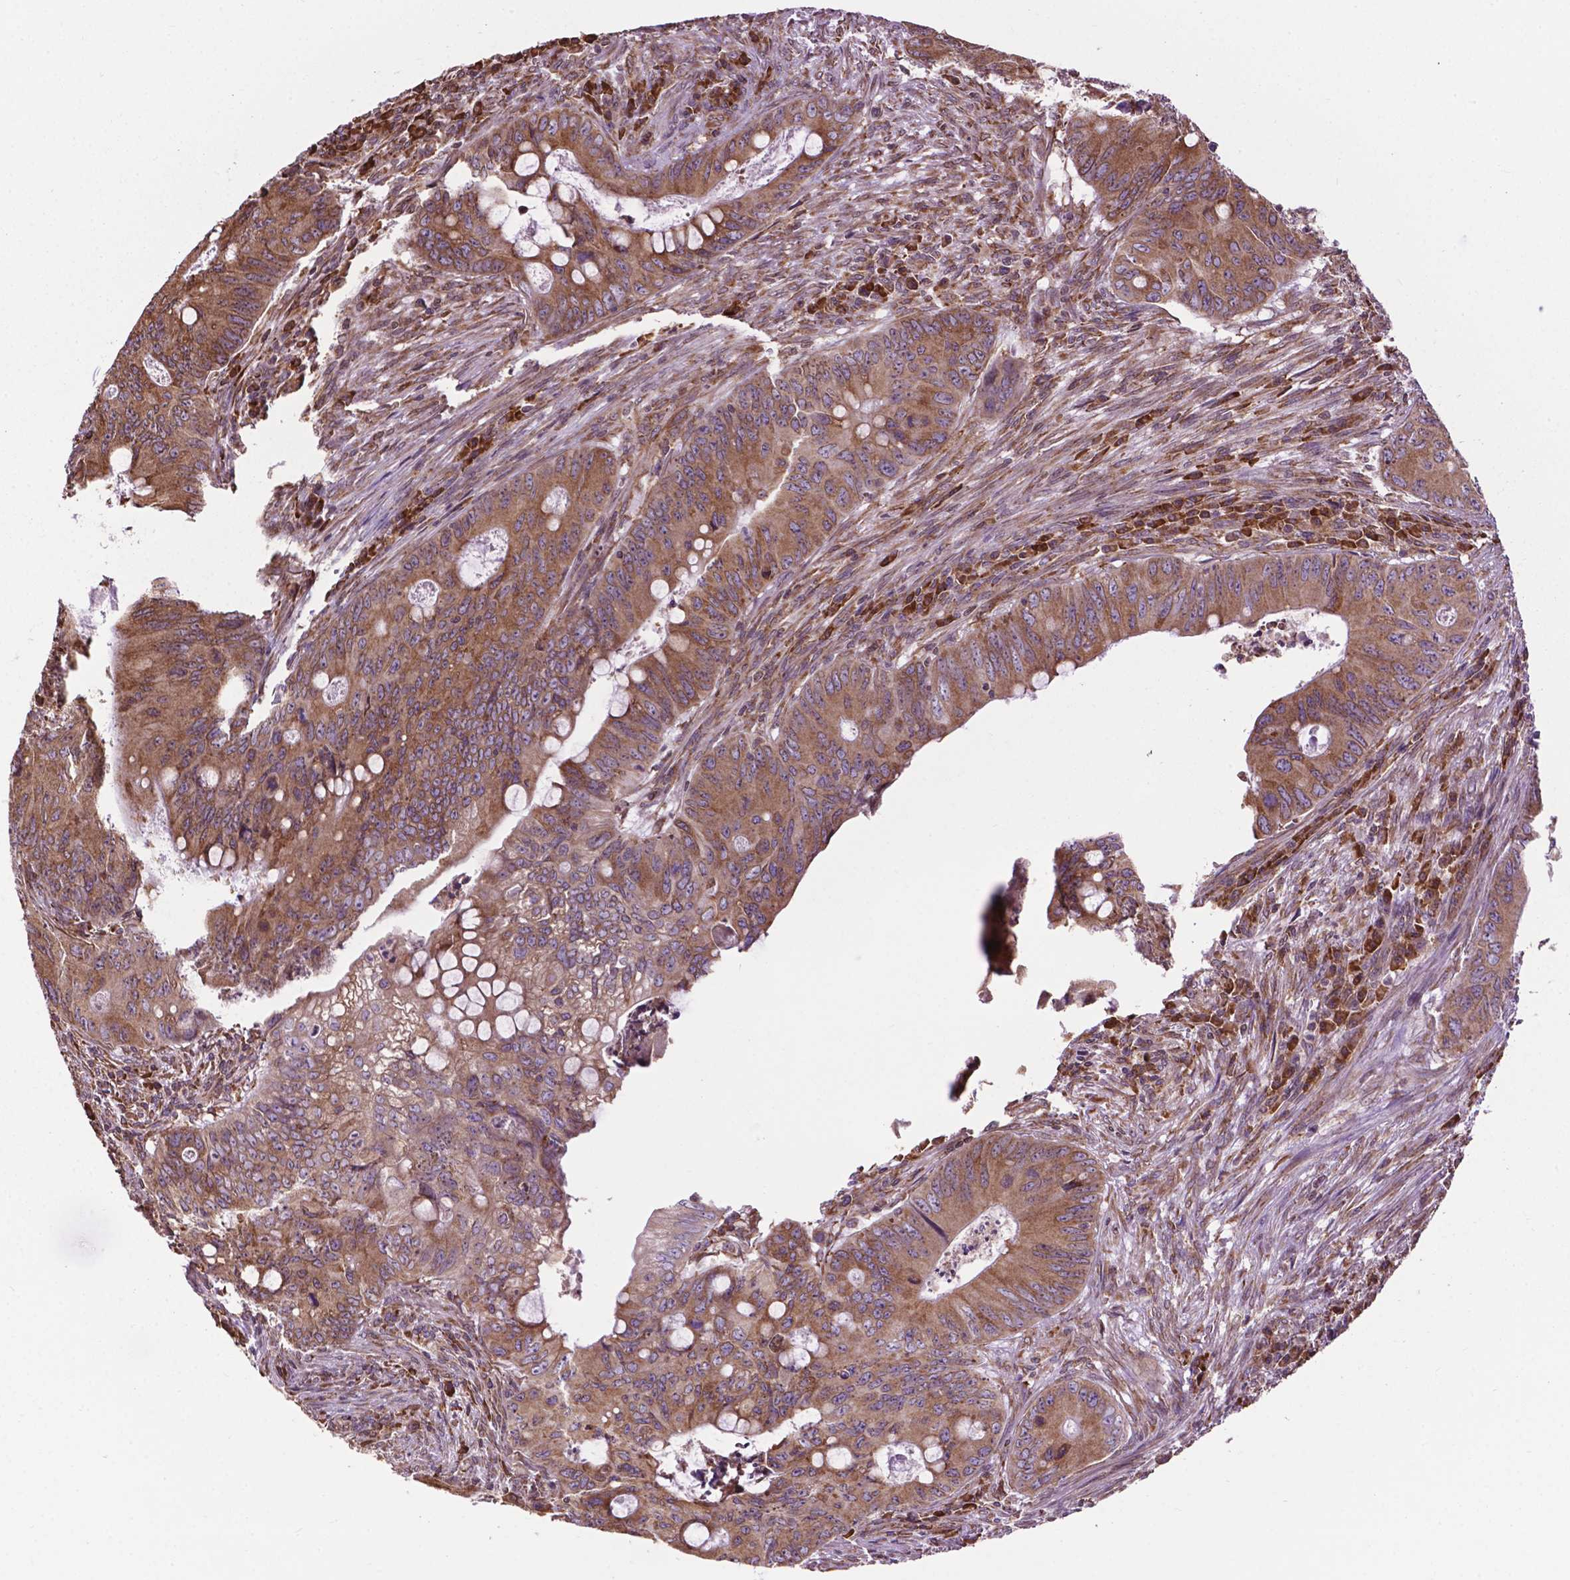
{"staining": {"intensity": "moderate", "quantity": ">75%", "location": "cytoplasmic/membranous"}, "tissue": "colorectal cancer", "cell_type": "Tumor cells", "image_type": "cancer", "snomed": [{"axis": "morphology", "description": "Adenocarcinoma, NOS"}, {"axis": "topography", "description": "Colon"}], "caption": "Immunohistochemical staining of human colorectal cancer (adenocarcinoma) shows medium levels of moderate cytoplasmic/membranous expression in approximately >75% of tumor cells.", "gene": "GANAB", "patient": {"sex": "female", "age": 74}}